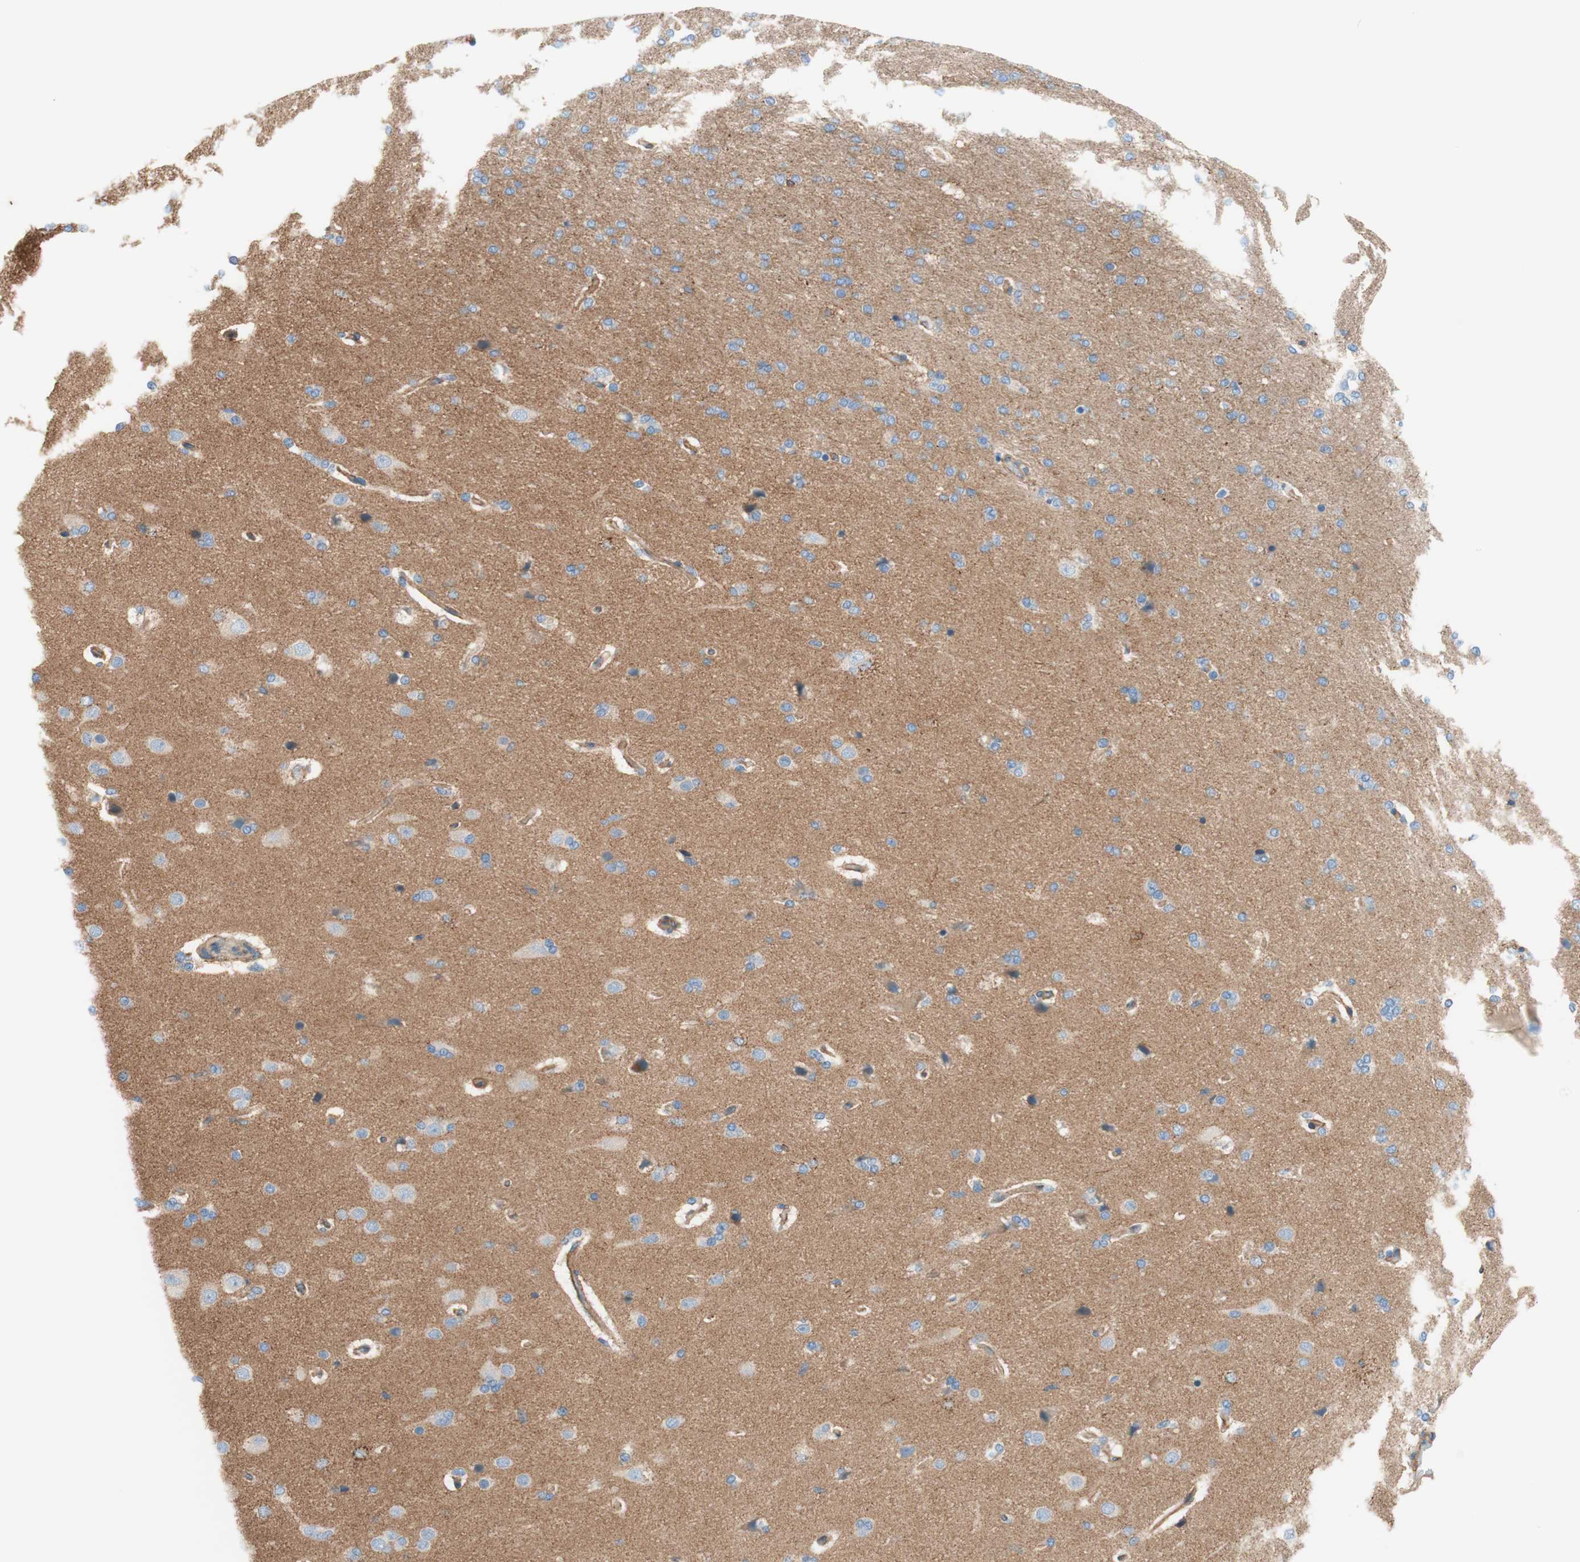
{"staining": {"intensity": "moderate", "quantity": ">75%", "location": "cytoplasmic/membranous"}, "tissue": "cerebral cortex", "cell_type": "Endothelial cells", "image_type": "normal", "snomed": [{"axis": "morphology", "description": "Normal tissue, NOS"}, {"axis": "topography", "description": "Cerebral cortex"}], "caption": "This micrograph demonstrates unremarkable cerebral cortex stained with IHC to label a protein in brown. The cytoplasmic/membranous of endothelial cells show moderate positivity for the protein. Nuclei are counter-stained blue.", "gene": "VPS26A", "patient": {"sex": "male", "age": 62}}